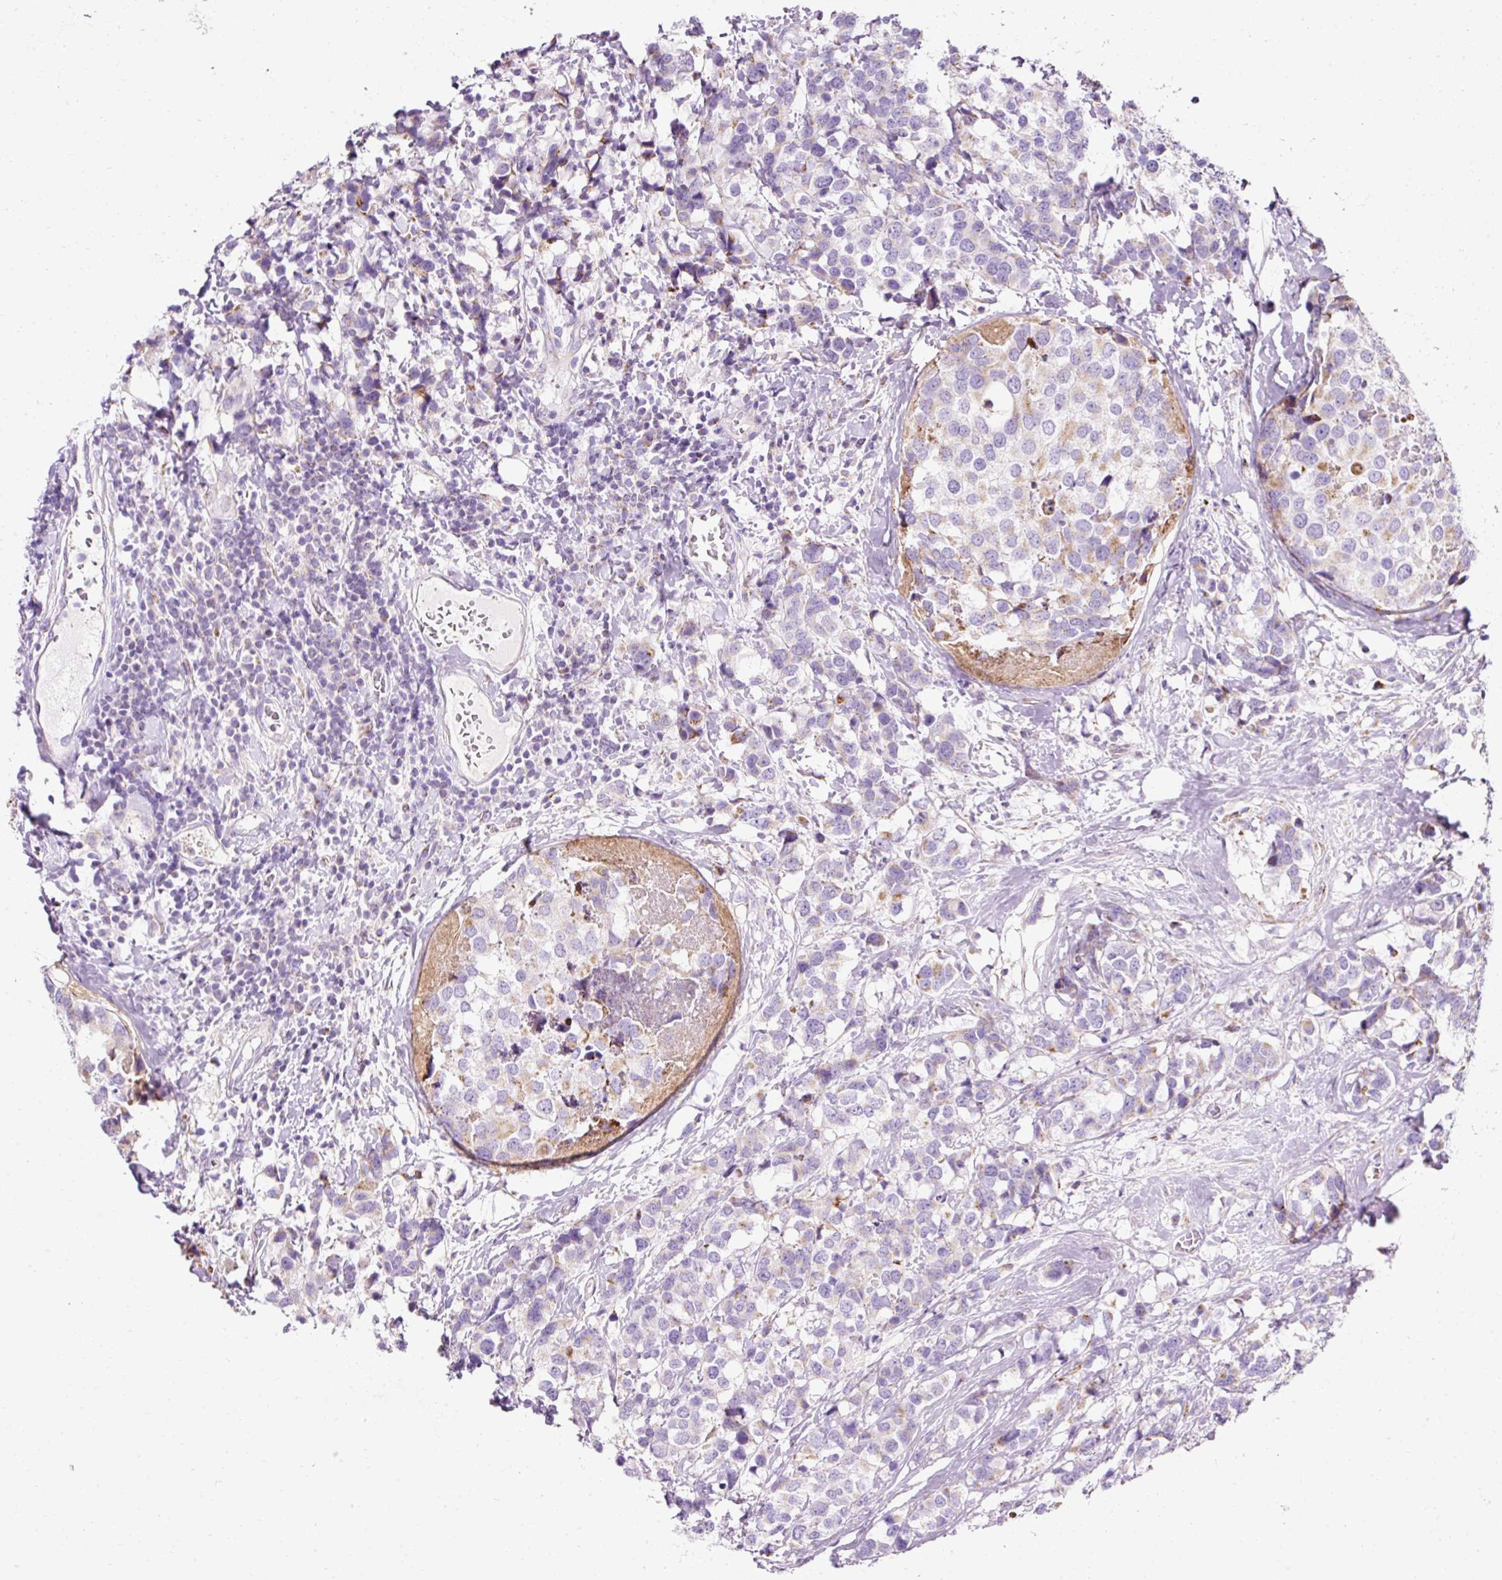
{"staining": {"intensity": "moderate", "quantity": "<25%", "location": "cytoplasmic/membranous"}, "tissue": "breast cancer", "cell_type": "Tumor cells", "image_type": "cancer", "snomed": [{"axis": "morphology", "description": "Lobular carcinoma"}, {"axis": "topography", "description": "Breast"}], "caption": "The photomicrograph displays immunohistochemical staining of breast cancer (lobular carcinoma). There is moderate cytoplasmic/membranous staining is present in about <25% of tumor cells.", "gene": "PLPP2", "patient": {"sex": "female", "age": 59}}